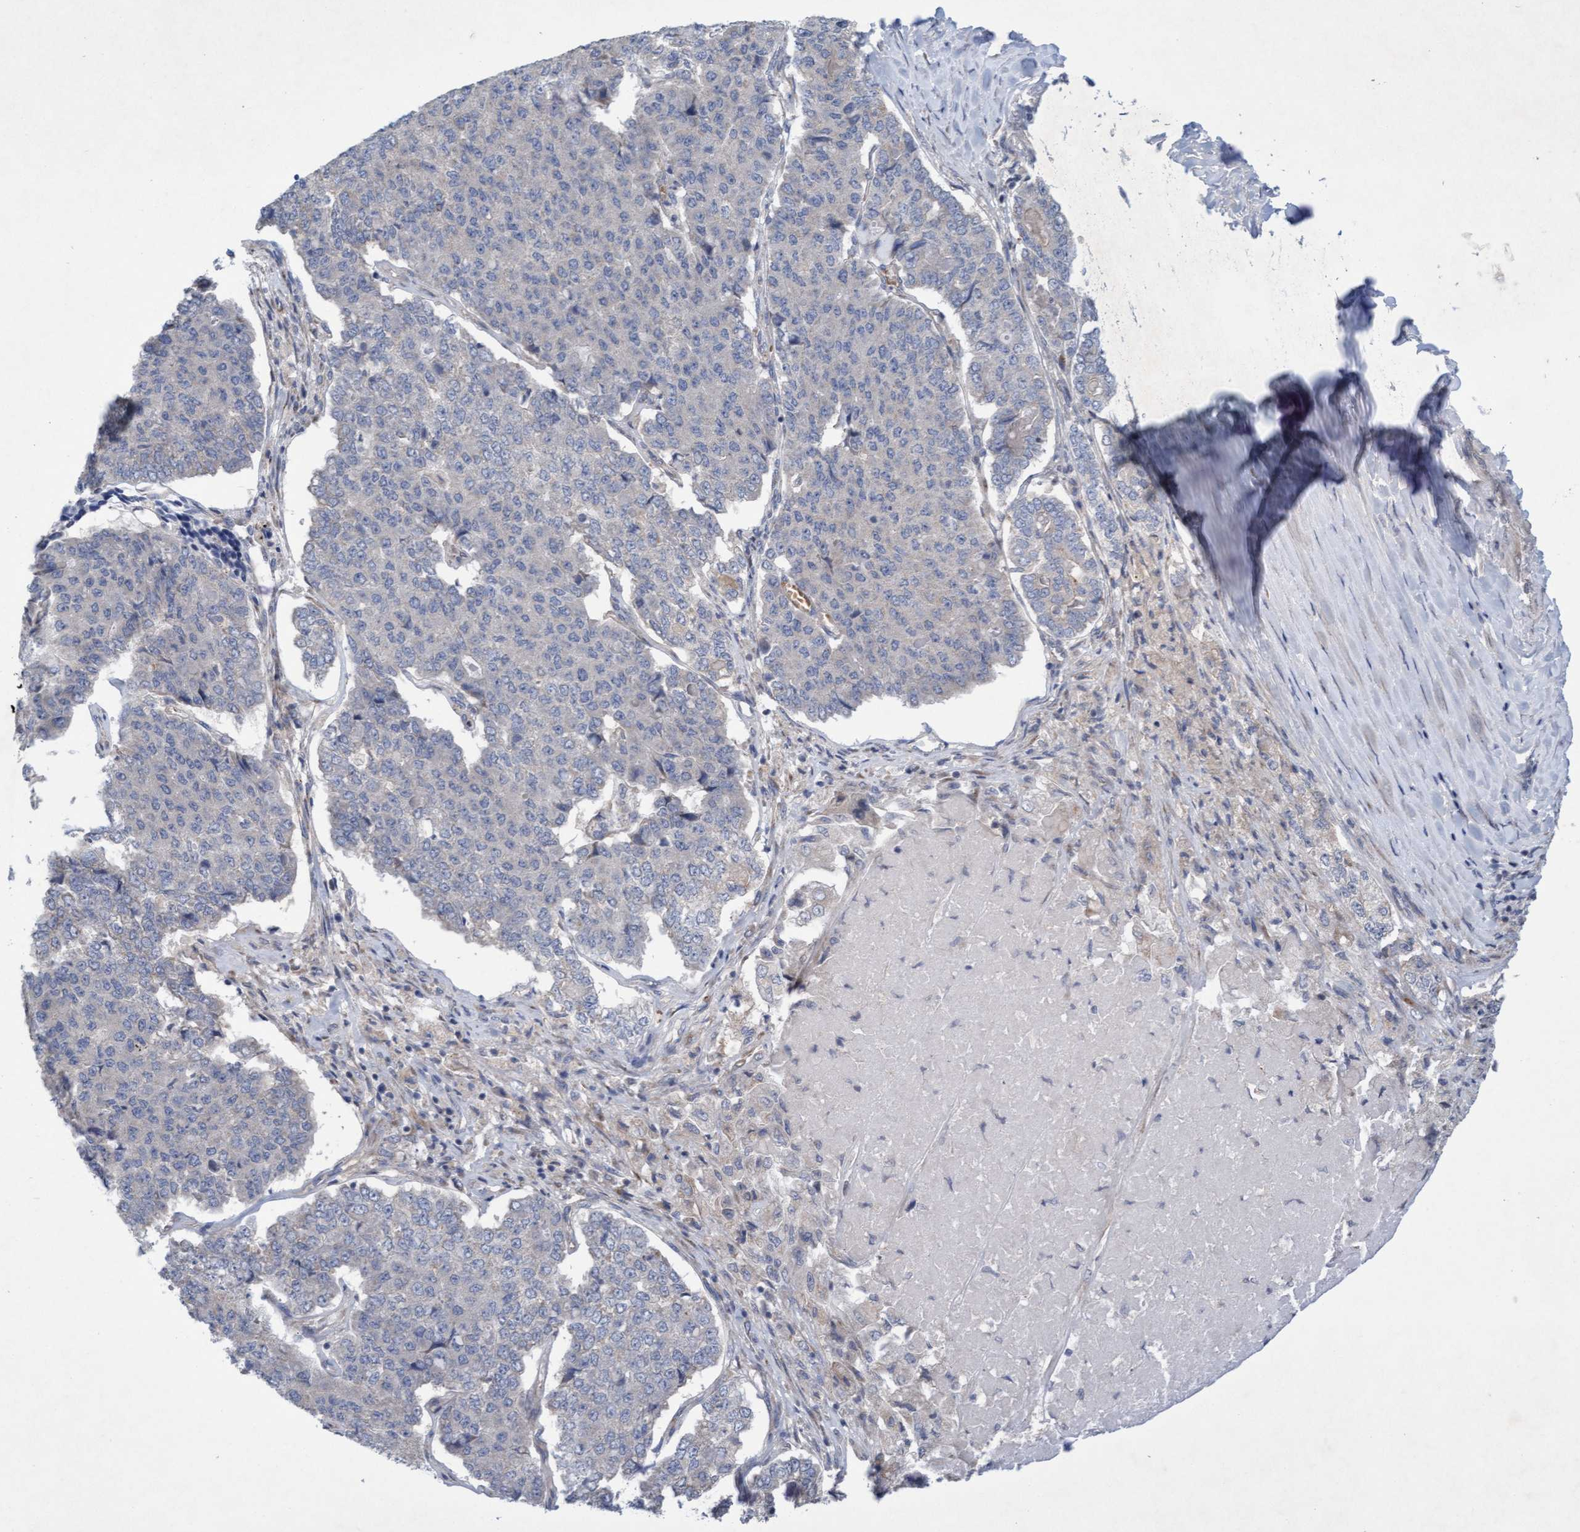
{"staining": {"intensity": "negative", "quantity": "none", "location": "none"}, "tissue": "pancreatic cancer", "cell_type": "Tumor cells", "image_type": "cancer", "snomed": [{"axis": "morphology", "description": "Adenocarcinoma, NOS"}, {"axis": "topography", "description": "Pancreas"}], "caption": "Human pancreatic cancer (adenocarcinoma) stained for a protein using immunohistochemistry demonstrates no expression in tumor cells.", "gene": "DDHD2", "patient": {"sex": "male", "age": 50}}